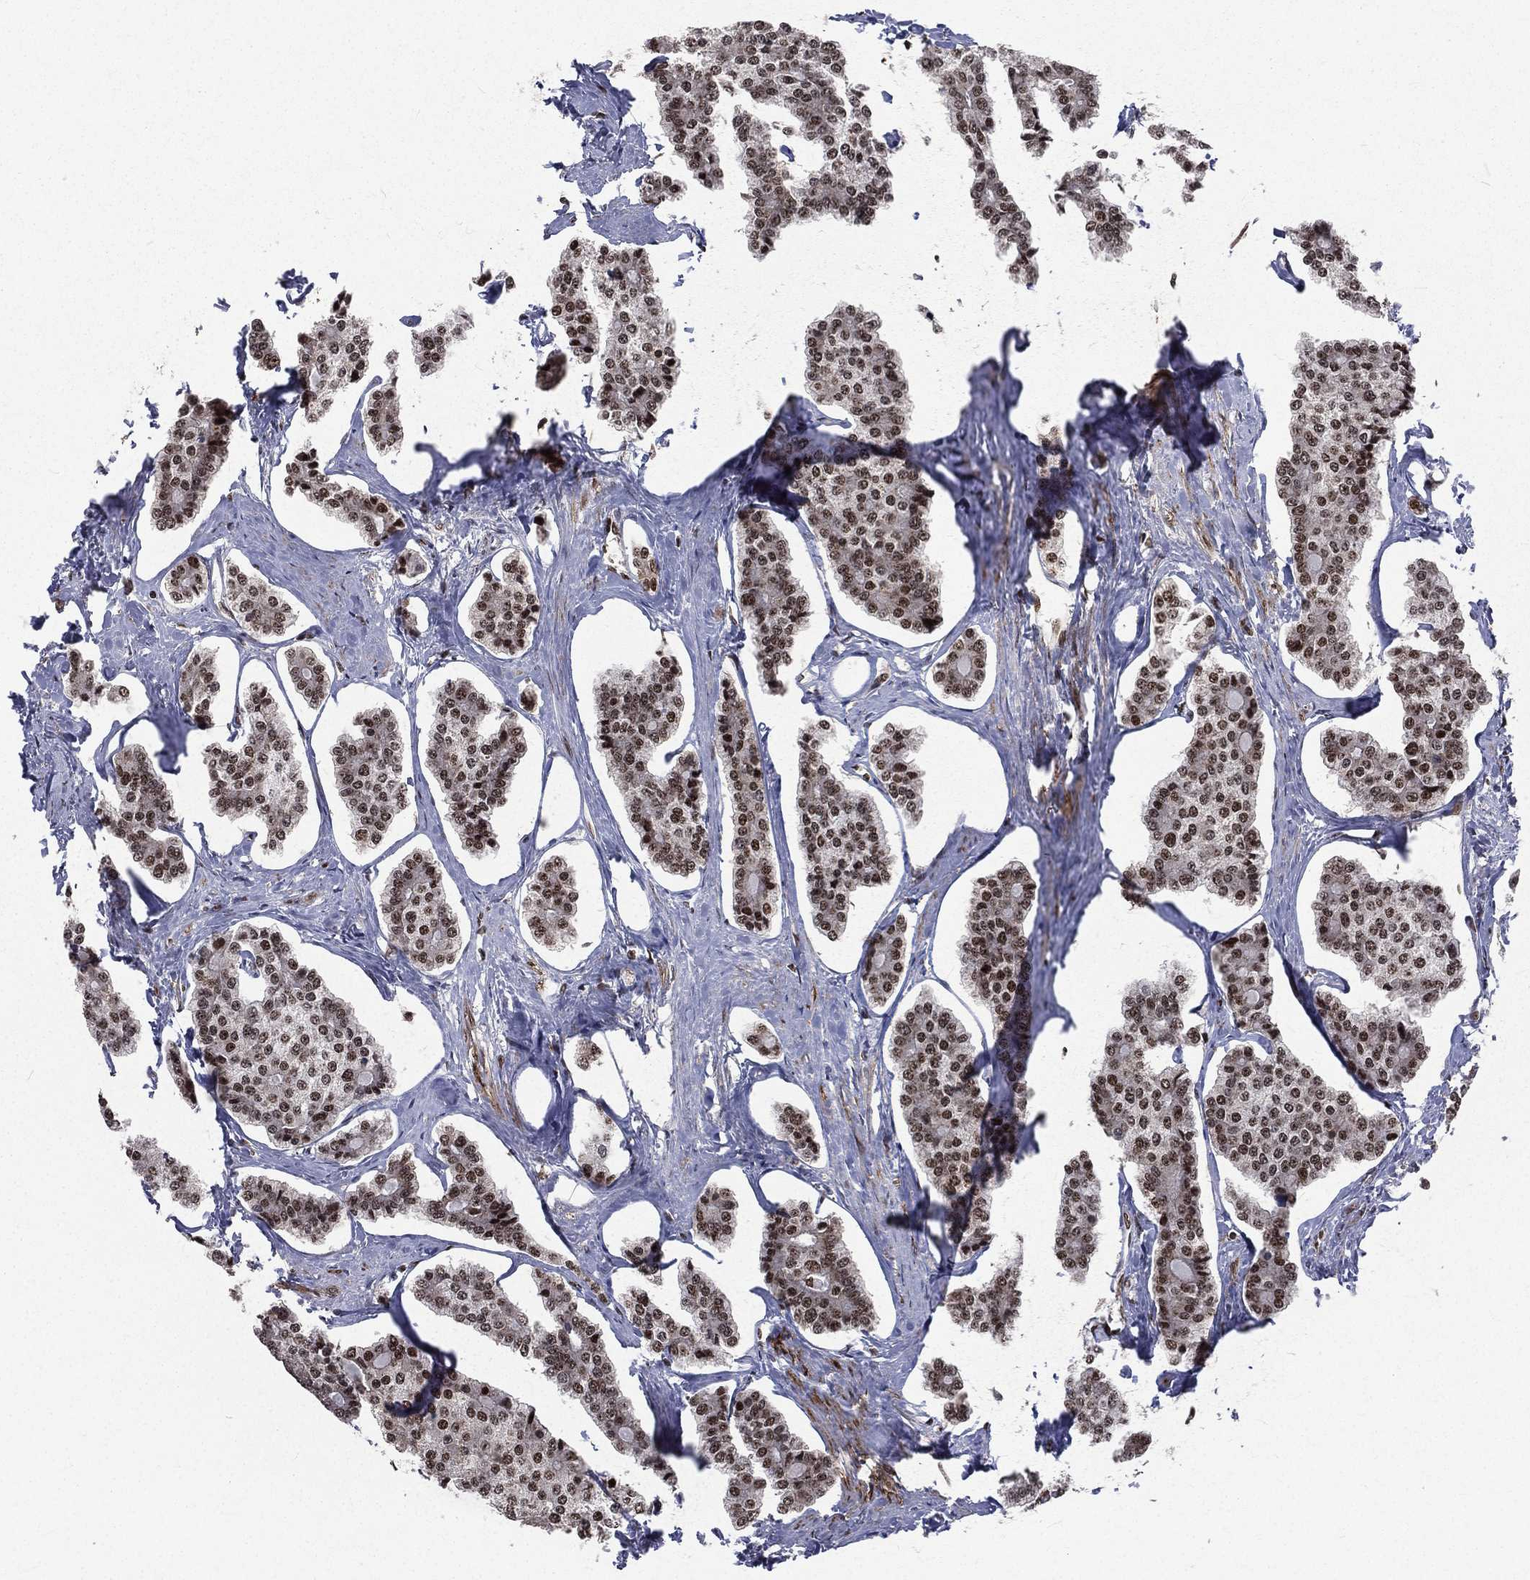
{"staining": {"intensity": "strong", "quantity": ">75%", "location": "nuclear"}, "tissue": "carcinoid", "cell_type": "Tumor cells", "image_type": "cancer", "snomed": [{"axis": "morphology", "description": "Carcinoid, malignant, NOS"}, {"axis": "topography", "description": "Small intestine"}], "caption": "This micrograph reveals immunohistochemistry staining of malignant carcinoid, with high strong nuclear expression in approximately >75% of tumor cells.", "gene": "POLB", "patient": {"sex": "female", "age": 65}}